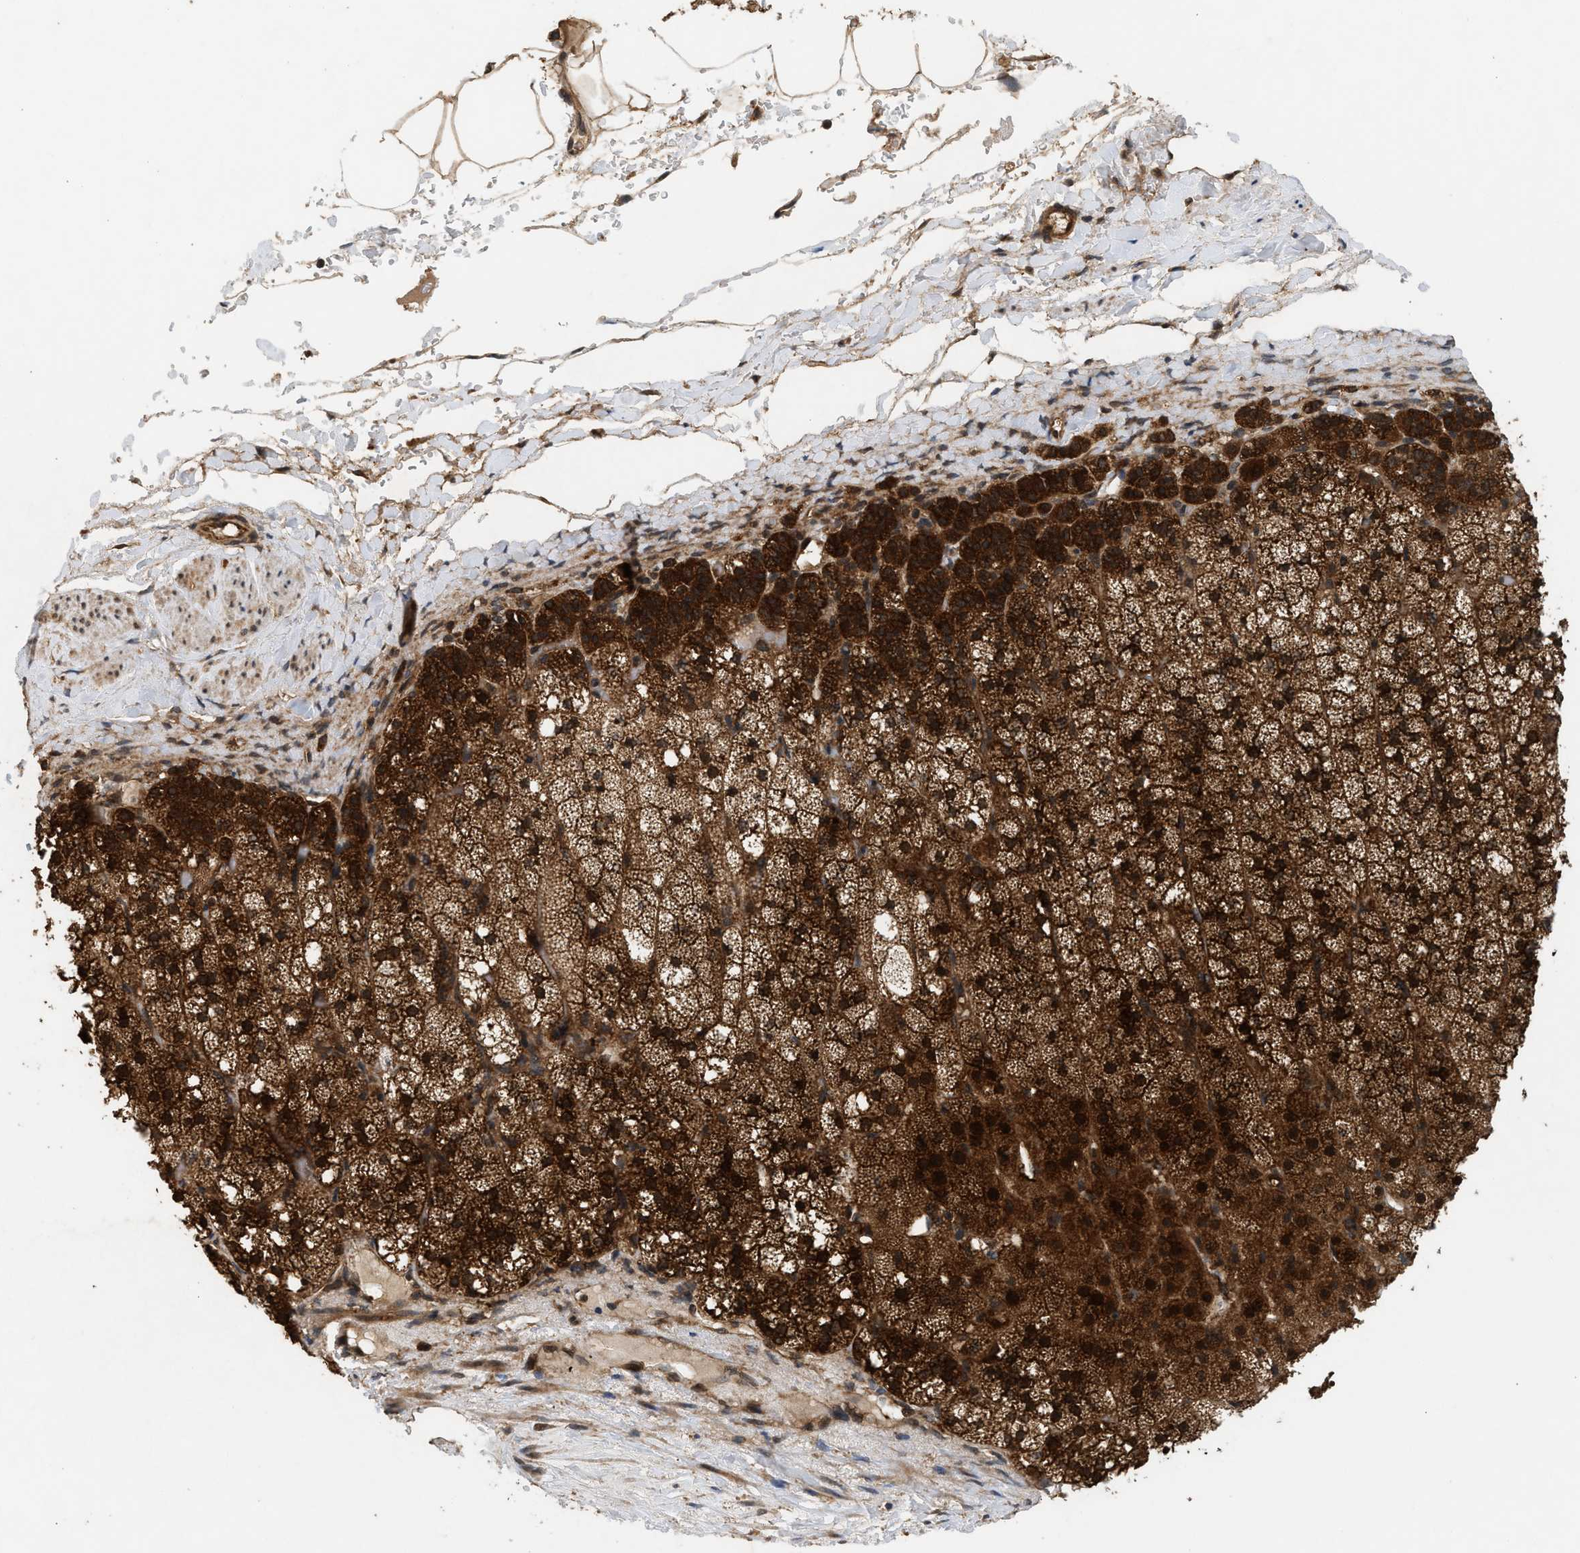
{"staining": {"intensity": "strong", "quantity": "25%-75%", "location": "cytoplasmic/membranous"}, "tissue": "adrenal gland", "cell_type": "Glandular cells", "image_type": "normal", "snomed": [{"axis": "morphology", "description": "Normal tissue, NOS"}, {"axis": "topography", "description": "Adrenal gland"}], "caption": "Immunohistochemistry (IHC) of normal human adrenal gland exhibits high levels of strong cytoplasmic/membranous positivity in approximately 25%-75% of glandular cells. (DAB (3,3'-diaminobenzidine) IHC with brightfield microscopy, high magnification).", "gene": "OXSR1", "patient": {"sex": "male", "age": 35}}